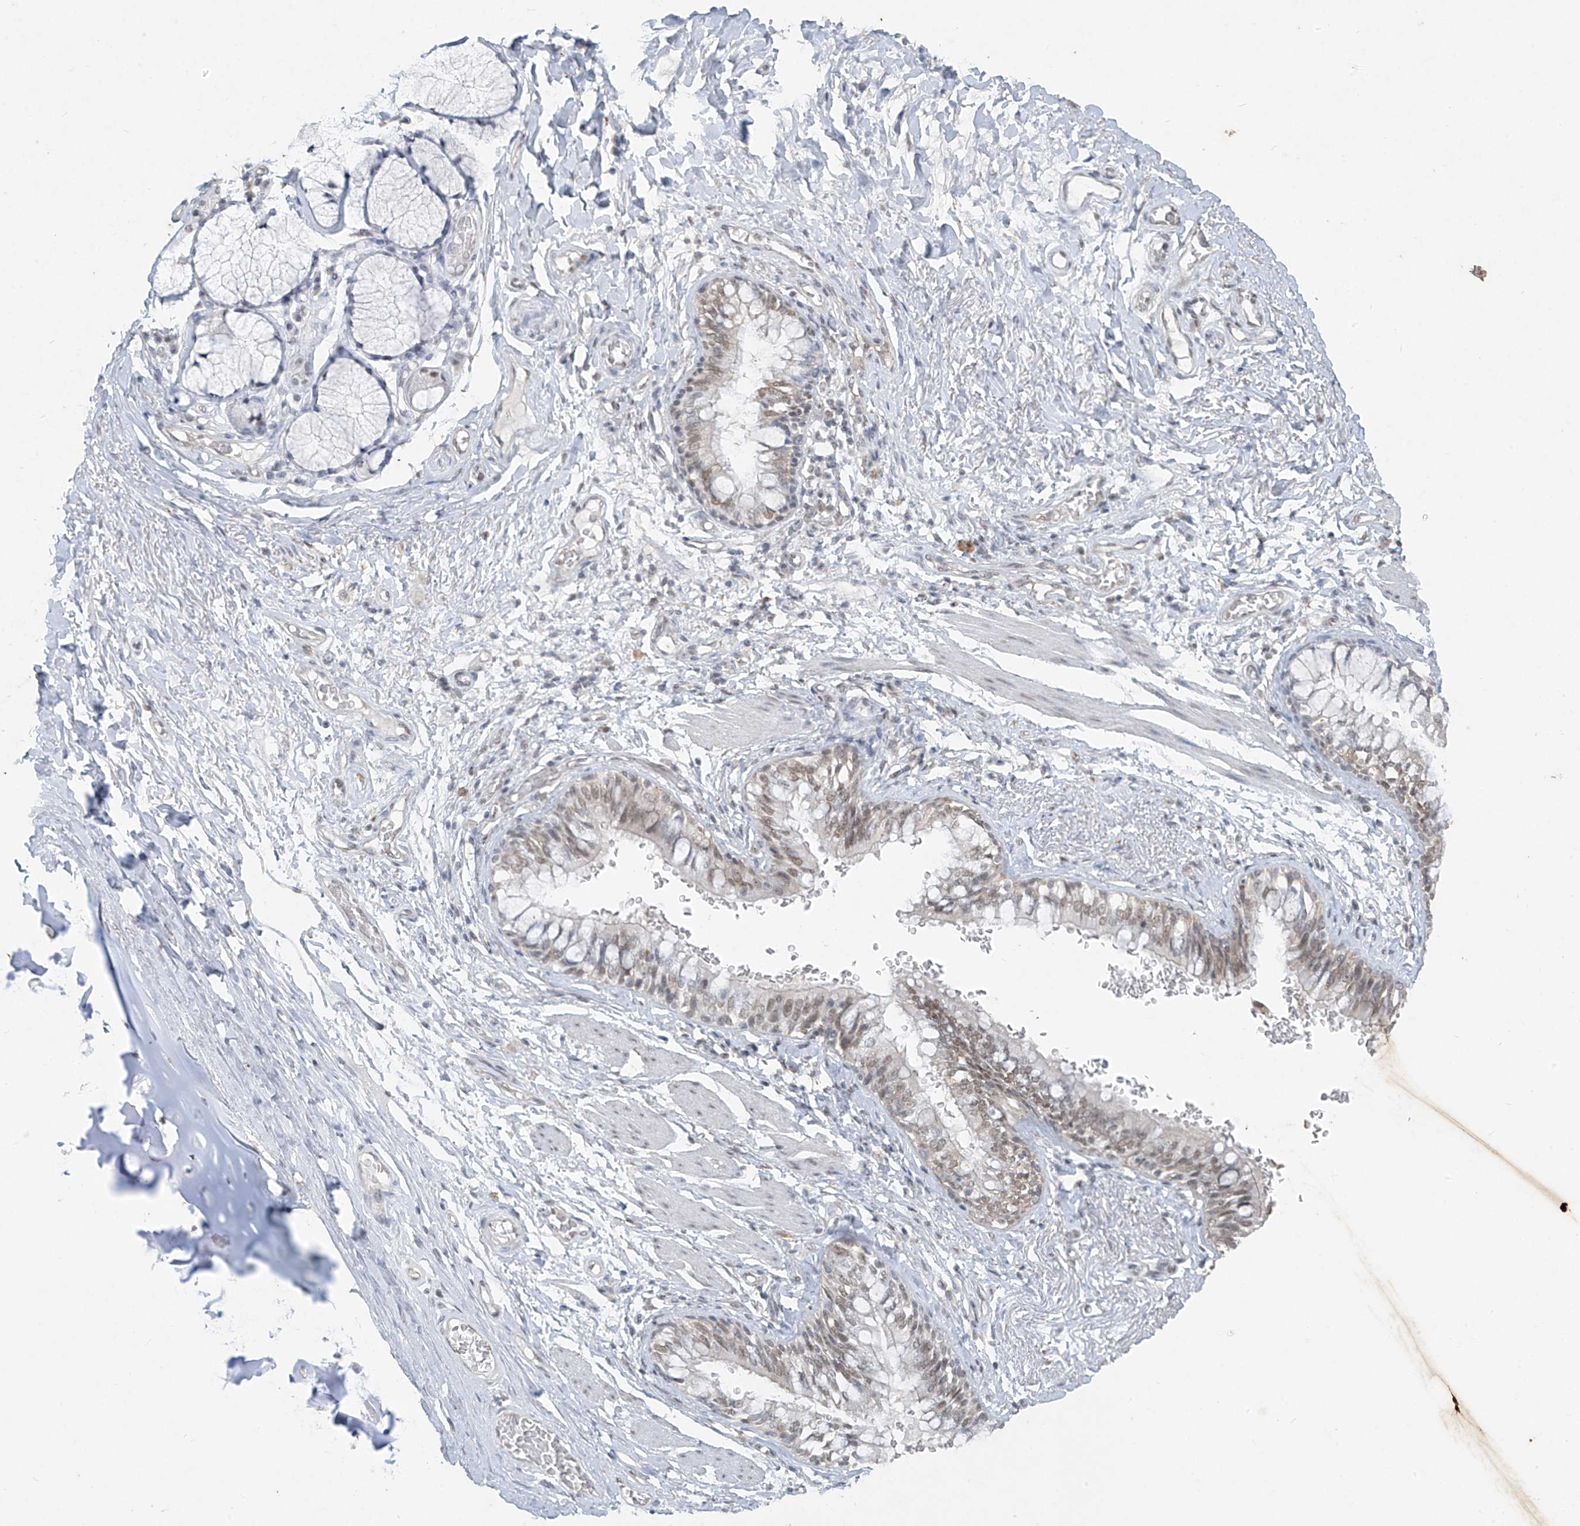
{"staining": {"intensity": "moderate", "quantity": "25%-75%", "location": "nuclear"}, "tissue": "bronchus", "cell_type": "Respiratory epithelial cells", "image_type": "normal", "snomed": [{"axis": "morphology", "description": "Normal tissue, NOS"}, {"axis": "topography", "description": "Cartilage tissue"}, {"axis": "topography", "description": "Bronchus"}], "caption": "DAB (3,3'-diaminobenzidine) immunohistochemical staining of normal human bronchus shows moderate nuclear protein expression in about 25%-75% of respiratory epithelial cells.", "gene": "TFEC", "patient": {"sex": "female", "age": 36}}